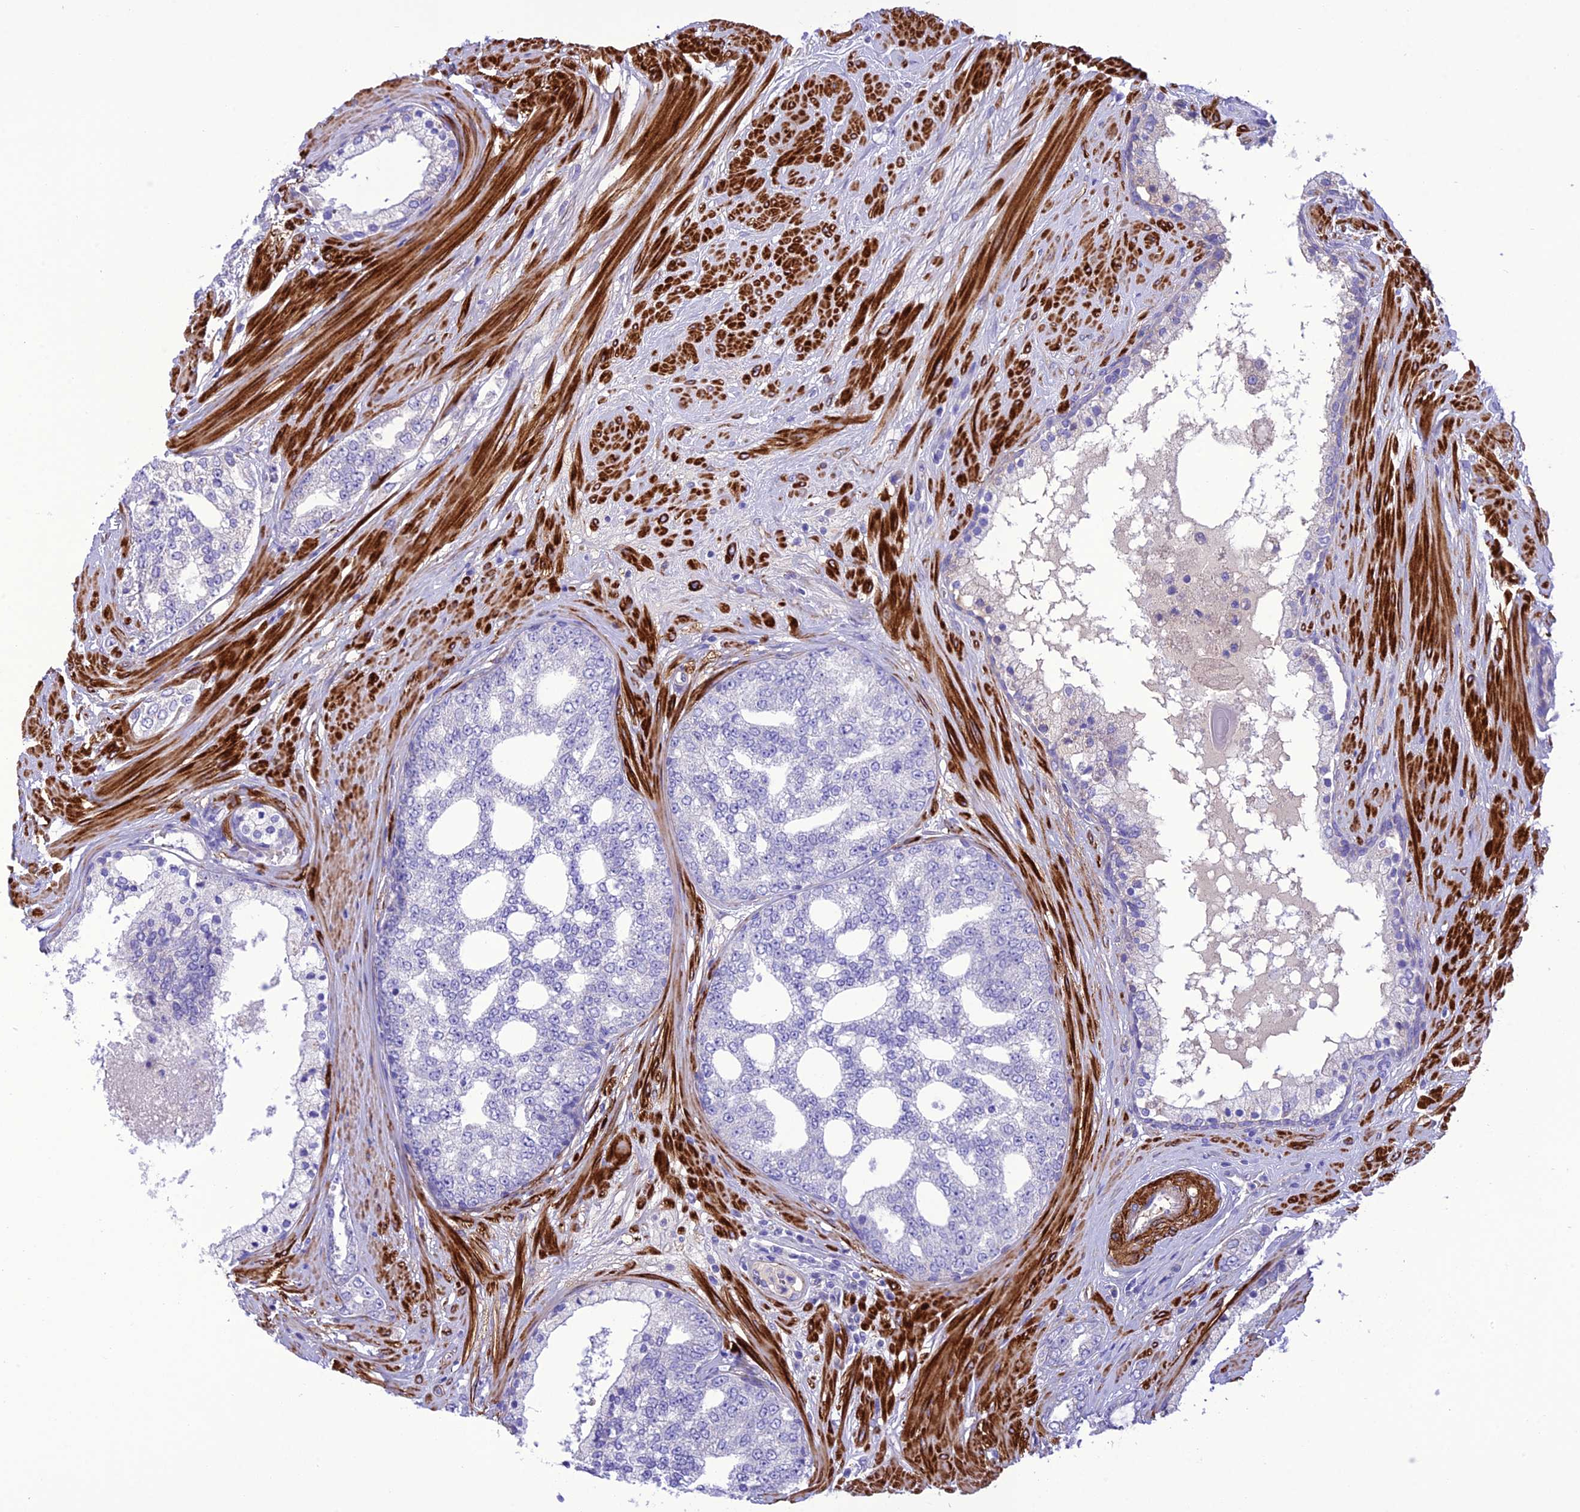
{"staining": {"intensity": "negative", "quantity": "none", "location": "none"}, "tissue": "prostate cancer", "cell_type": "Tumor cells", "image_type": "cancer", "snomed": [{"axis": "morphology", "description": "Adenocarcinoma, High grade"}, {"axis": "topography", "description": "Prostate"}], "caption": "High power microscopy image of an IHC image of prostate adenocarcinoma (high-grade), revealing no significant expression in tumor cells. (Immunohistochemistry, brightfield microscopy, high magnification).", "gene": "FRA10AC1", "patient": {"sex": "male", "age": 64}}